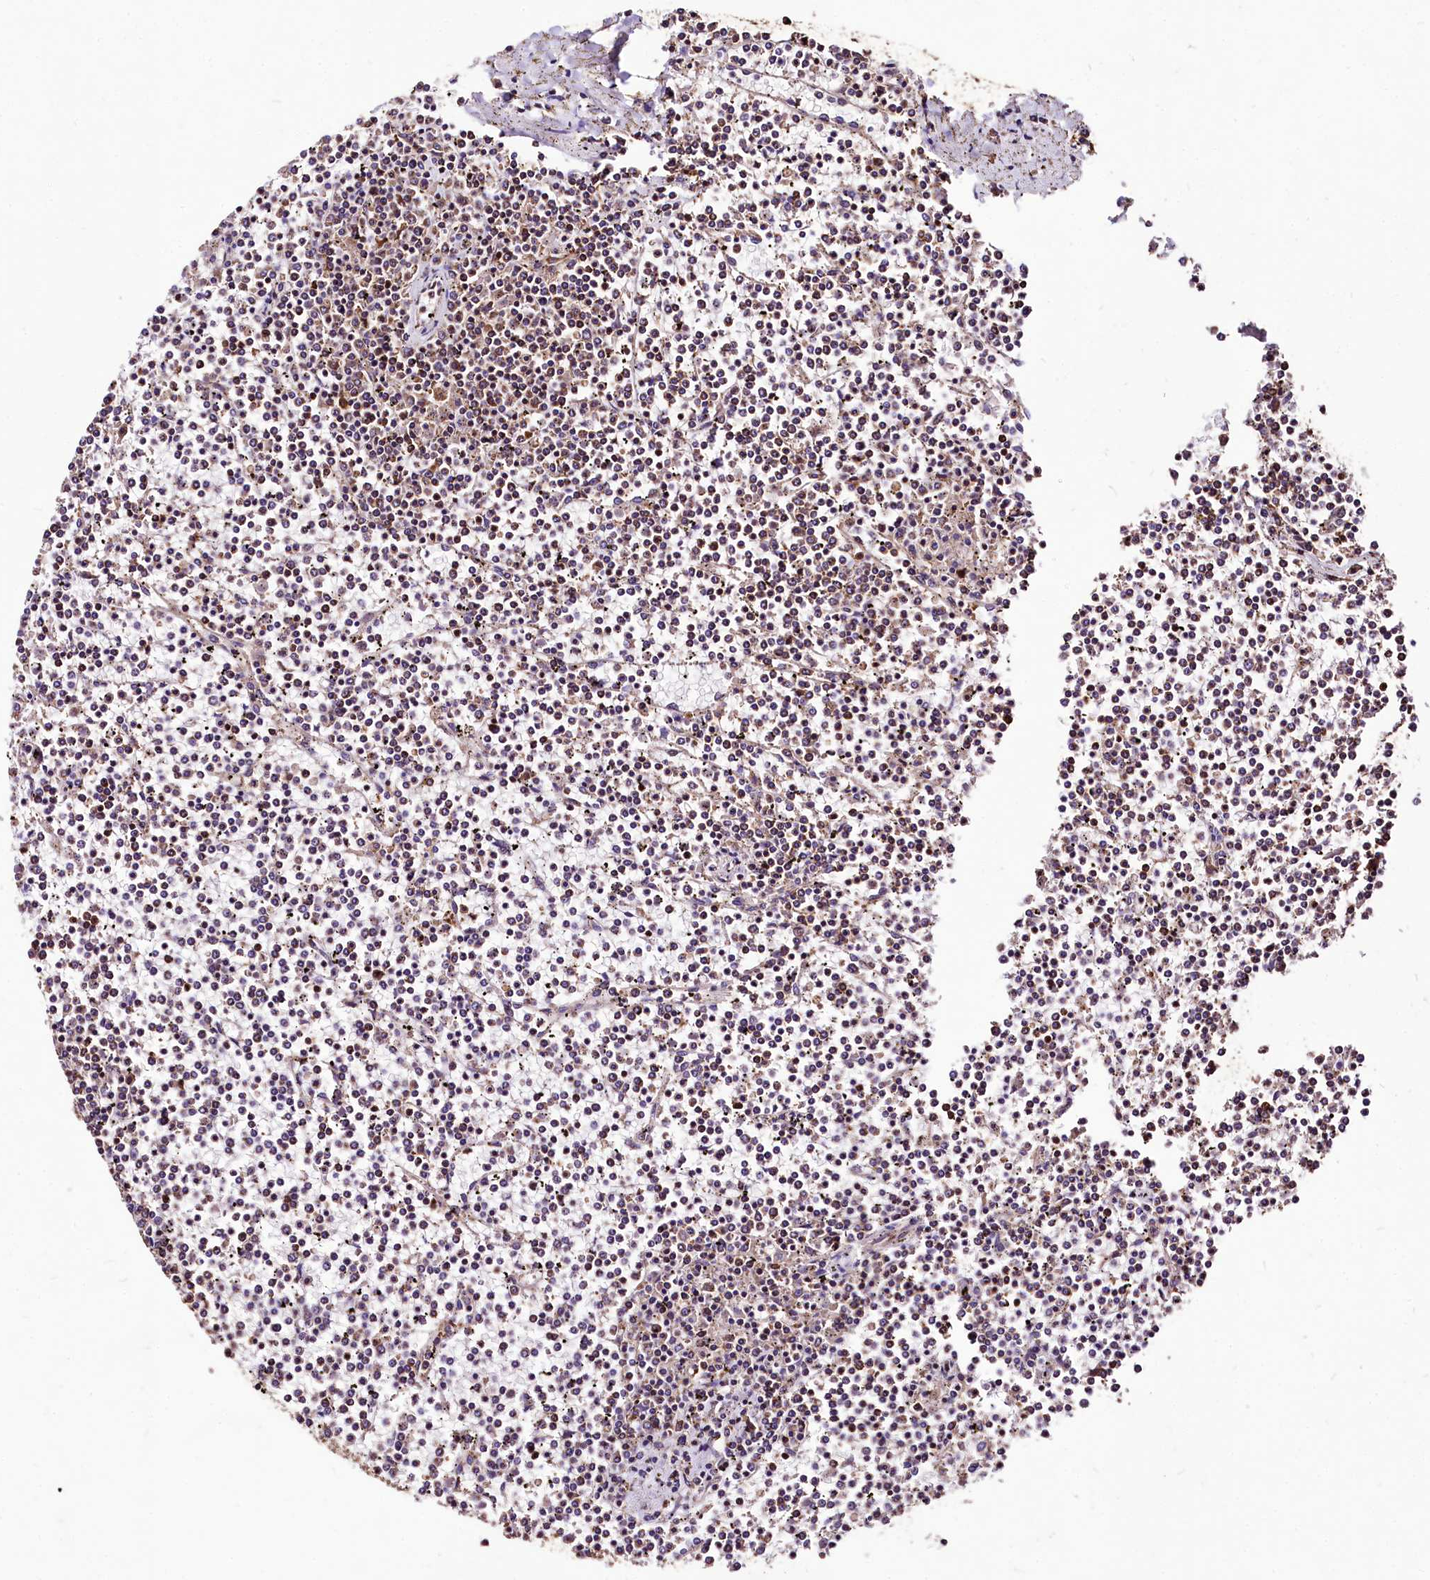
{"staining": {"intensity": "moderate", "quantity": "25%-75%", "location": "cytoplasmic/membranous"}, "tissue": "lymphoma", "cell_type": "Tumor cells", "image_type": "cancer", "snomed": [{"axis": "morphology", "description": "Malignant lymphoma, non-Hodgkin's type, Low grade"}, {"axis": "topography", "description": "Spleen"}], "caption": "Tumor cells show moderate cytoplasmic/membranous staining in about 25%-75% of cells in lymphoma. (Brightfield microscopy of DAB IHC at high magnification).", "gene": "LRSAM1", "patient": {"sex": "female", "age": 19}}